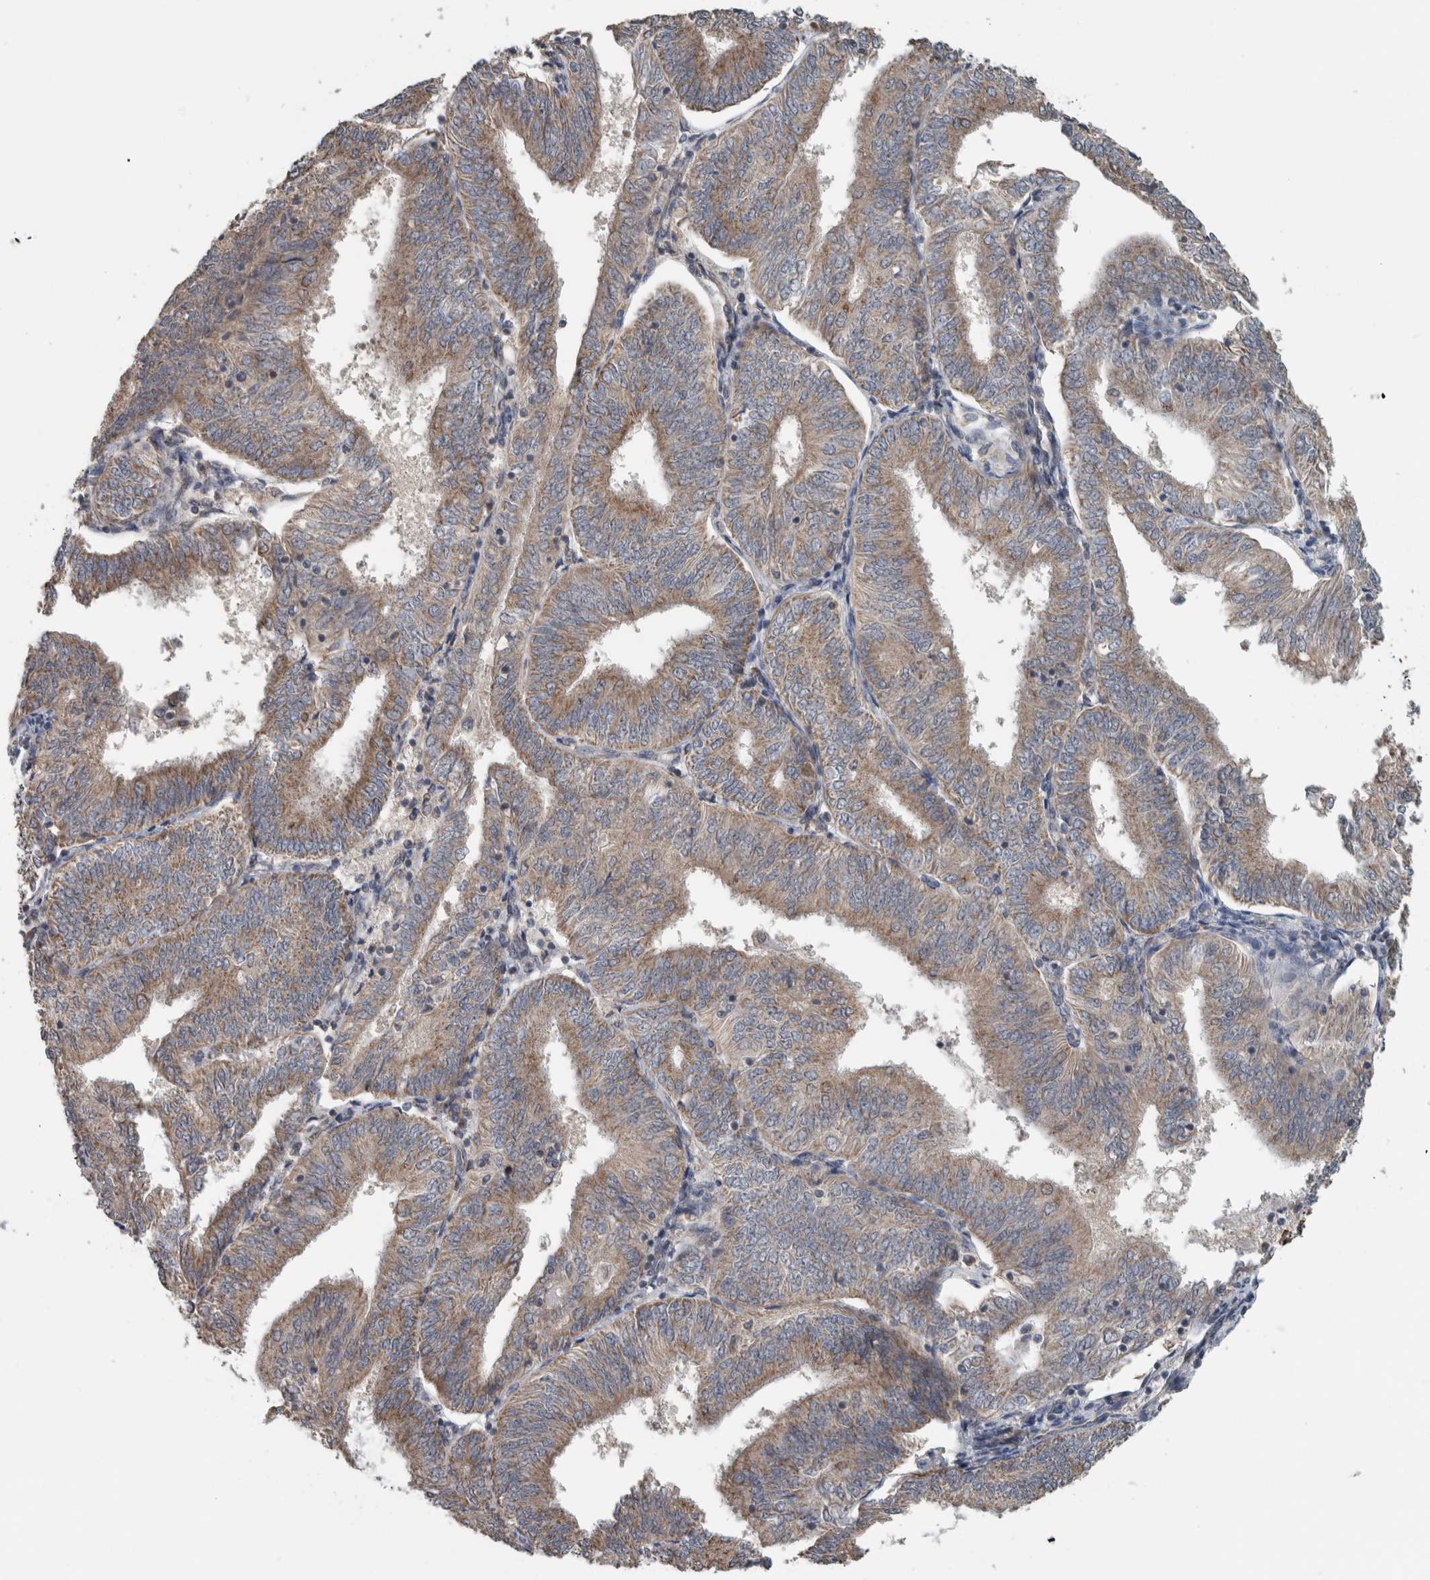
{"staining": {"intensity": "weak", "quantity": ">75%", "location": "cytoplasmic/membranous"}, "tissue": "endometrial cancer", "cell_type": "Tumor cells", "image_type": "cancer", "snomed": [{"axis": "morphology", "description": "Adenocarcinoma, NOS"}, {"axis": "topography", "description": "Endometrium"}], "caption": "IHC micrograph of neoplastic tissue: endometrial cancer (adenocarcinoma) stained using immunohistochemistry (IHC) displays low levels of weak protein expression localized specifically in the cytoplasmic/membranous of tumor cells, appearing as a cytoplasmic/membranous brown color.", "gene": "ARMC1", "patient": {"sex": "female", "age": 58}}